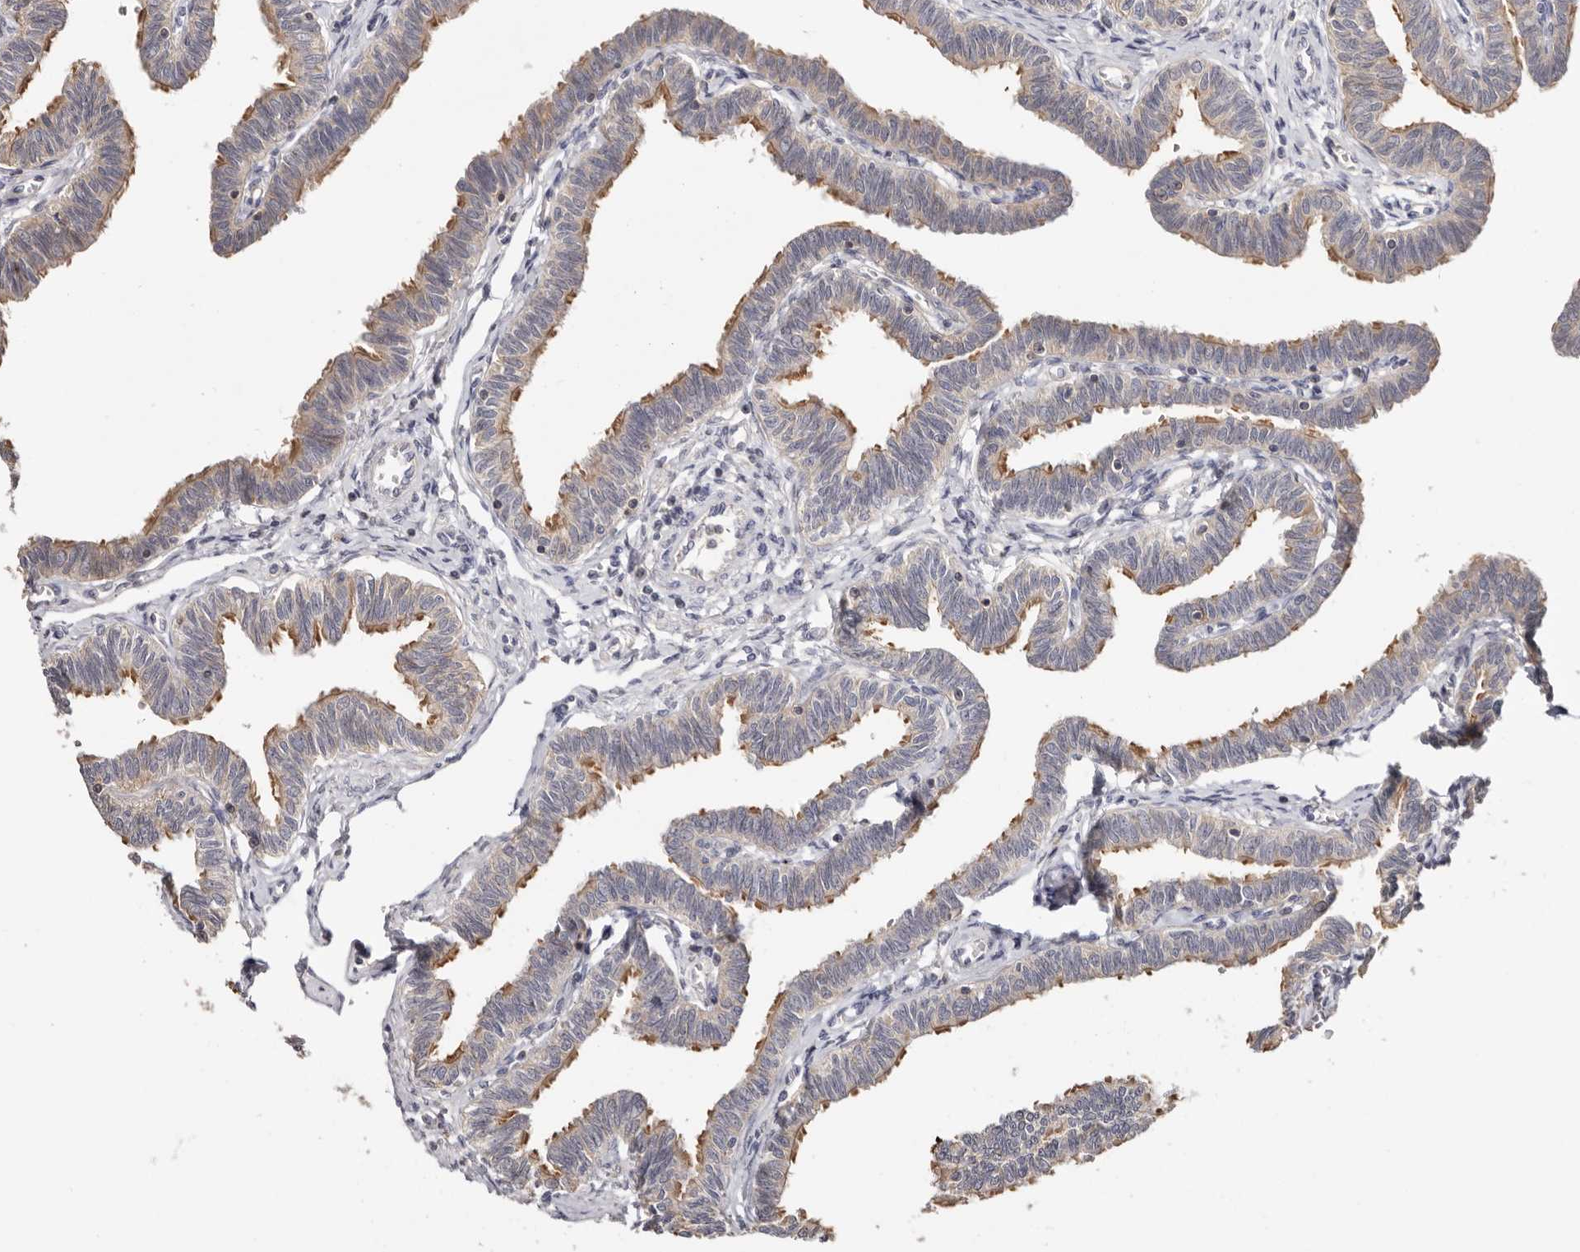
{"staining": {"intensity": "moderate", "quantity": ">75%", "location": "cytoplasmic/membranous"}, "tissue": "fallopian tube", "cell_type": "Glandular cells", "image_type": "normal", "snomed": [{"axis": "morphology", "description": "Normal tissue, NOS"}, {"axis": "topography", "description": "Fallopian tube"}, {"axis": "topography", "description": "Ovary"}], "caption": "DAB (3,3'-diaminobenzidine) immunohistochemical staining of unremarkable fallopian tube reveals moderate cytoplasmic/membranous protein positivity in about >75% of glandular cells.", "gene": "S100A14", "patient": {"sex": "female", "age": 23}}